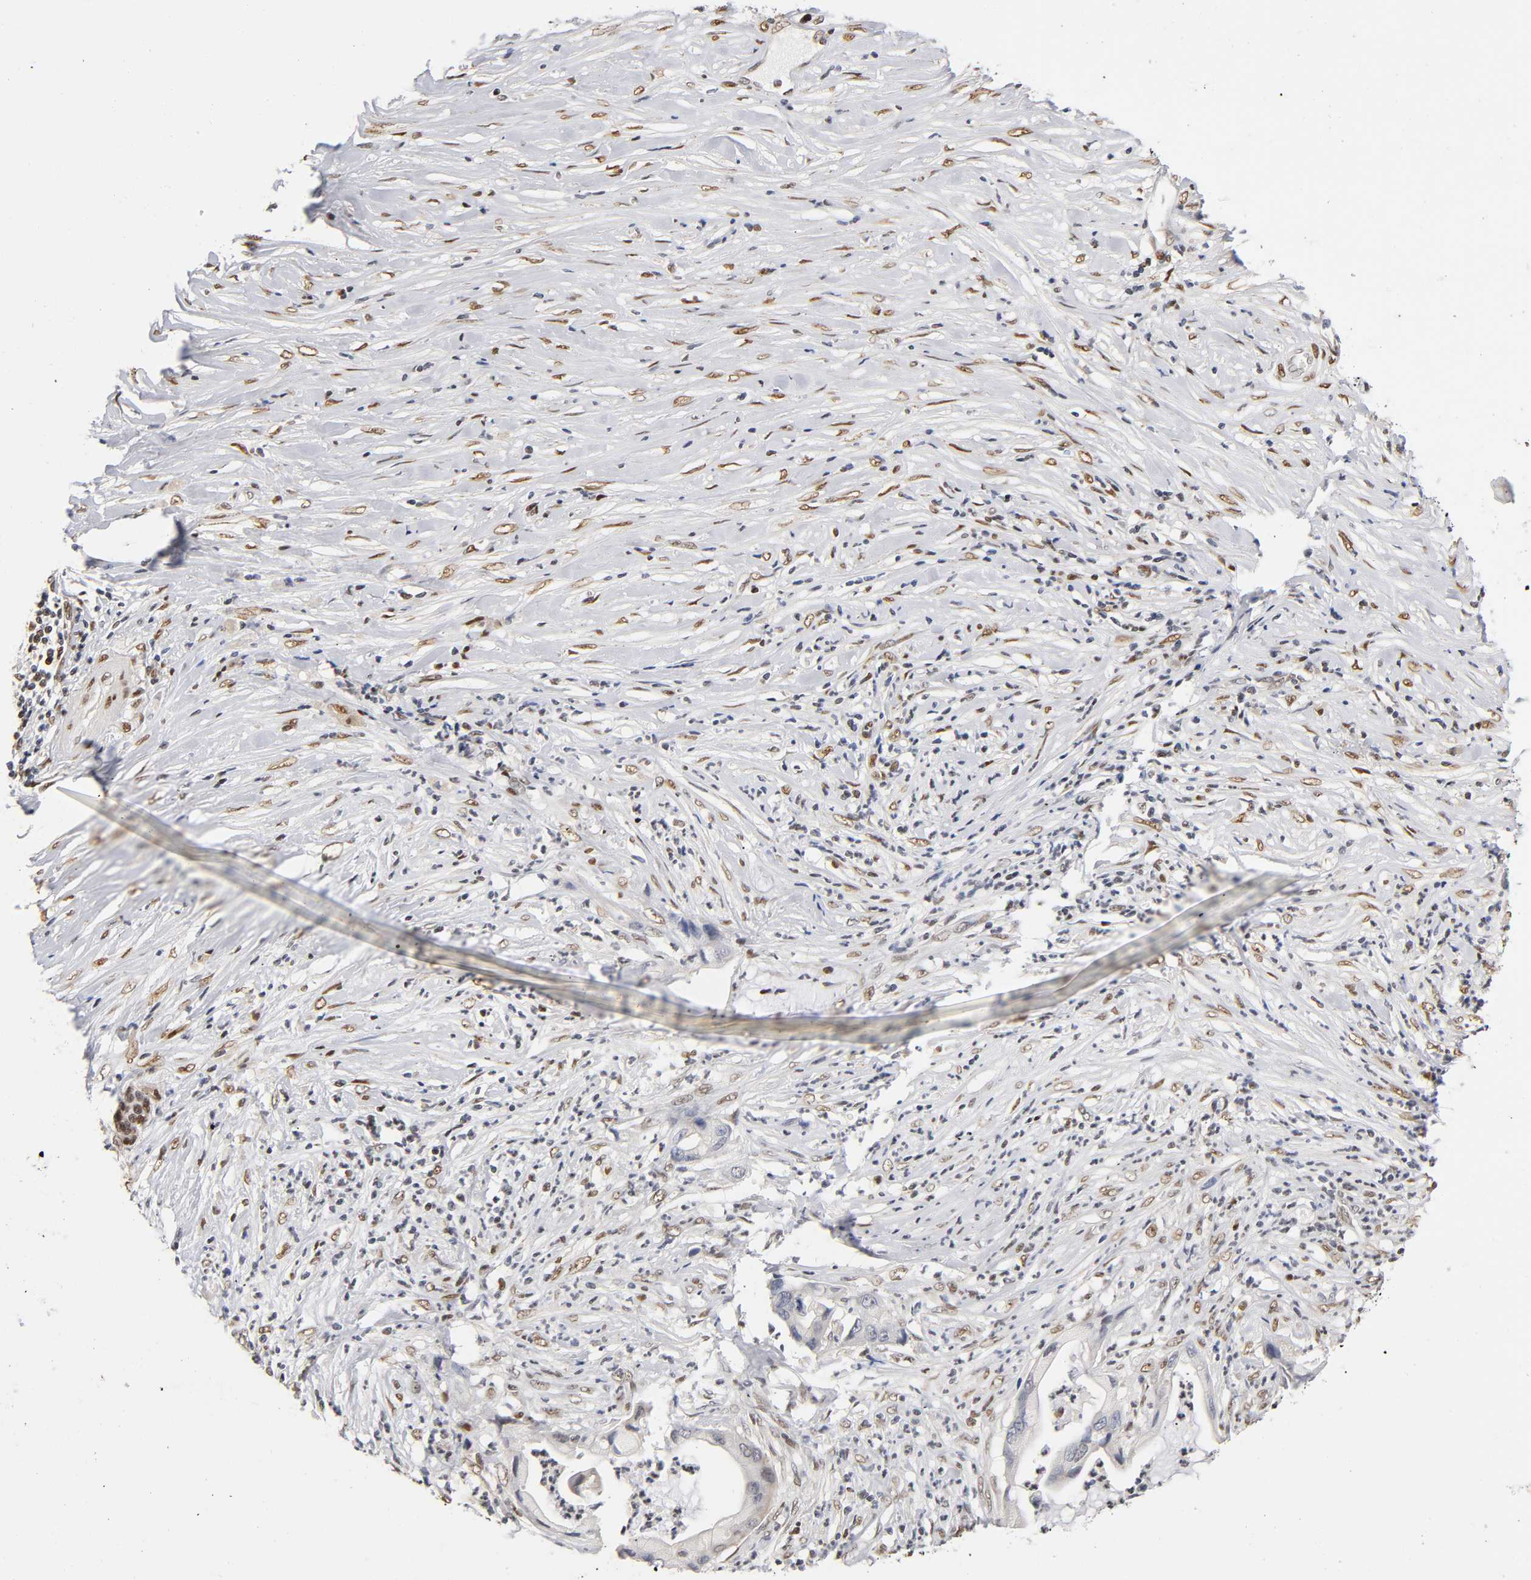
{"staining": {"intensity": "negative", "quantity": "none", "location": "none"}, "tissue": "pancreatic cancer", "cell_type": "Tumor cells", "image_type": "cancer", "snomed": [{"axis": "morphology", "description": "Adenocarcinoma, NOS"}, {"axis": "topography", "description": "Pancreas"}], "caption": "Immunohistochemistry micrograph of neoplastic tissue: human pancreatic cancer (adenocarcinoma) stained with DAB exhibits no significant protein expression in tumor cells.", "gene": "NR3C1", "patient": {"sex": "female", "age": 59}}